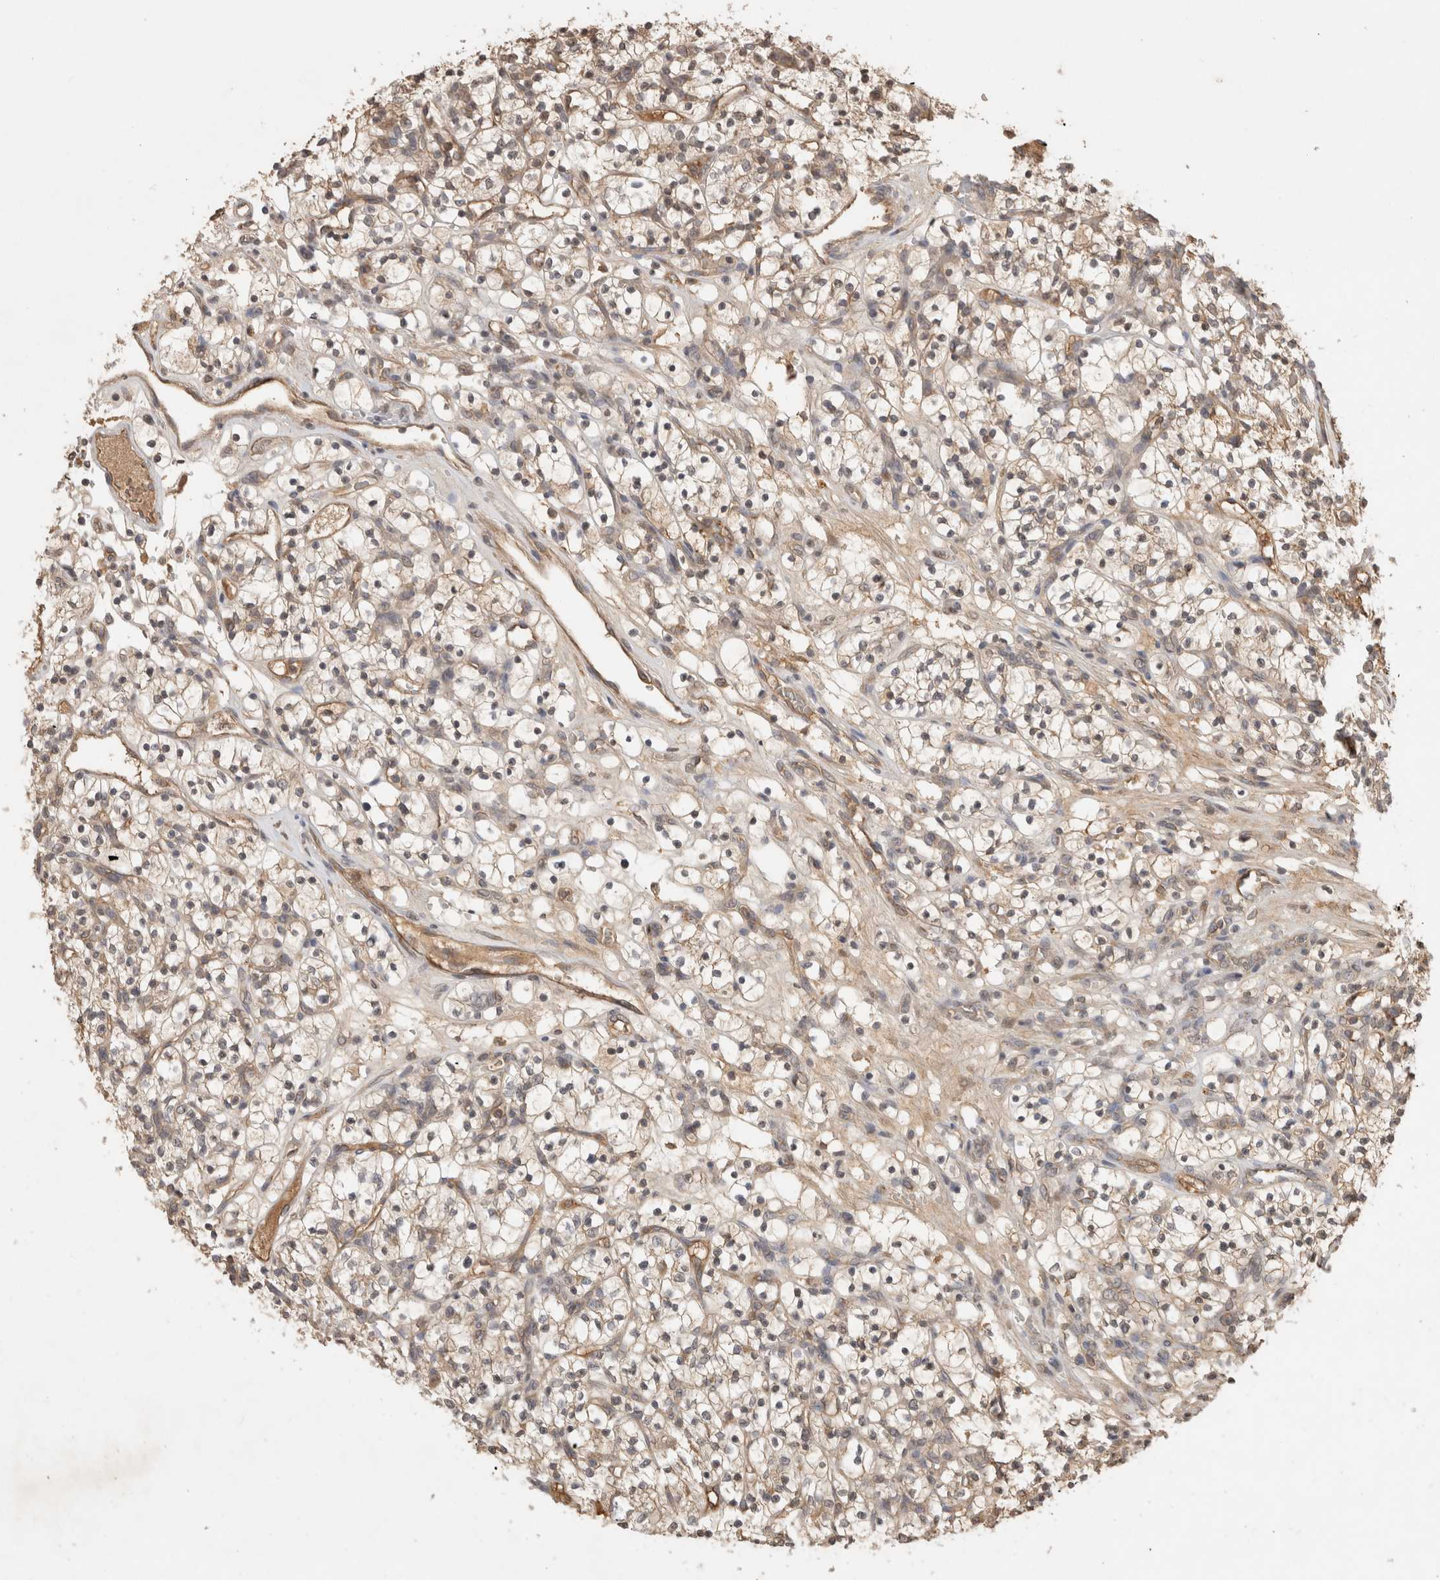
{"staining": {"intensity": "weak", "quantity": ">75%", "location": "cytoplasmic/membranous"}, "tissue": "renal cancer", "cell_type": "Tumor cells", "image_type": "cancer", "snomed": [{"axis": "morphology", "description": "Adenocarcinoma, NOS"}, {"axis": "topography", "description": "Kidney"}], "caption": "This is a photomicrograph of IHC staining of adenocarcinoma (renal), which shows weak expression in the cytoplasmic/membranous of tumor cells.", "gene": "PRMT3", "patient": {"sex": "female", "age": 57}}